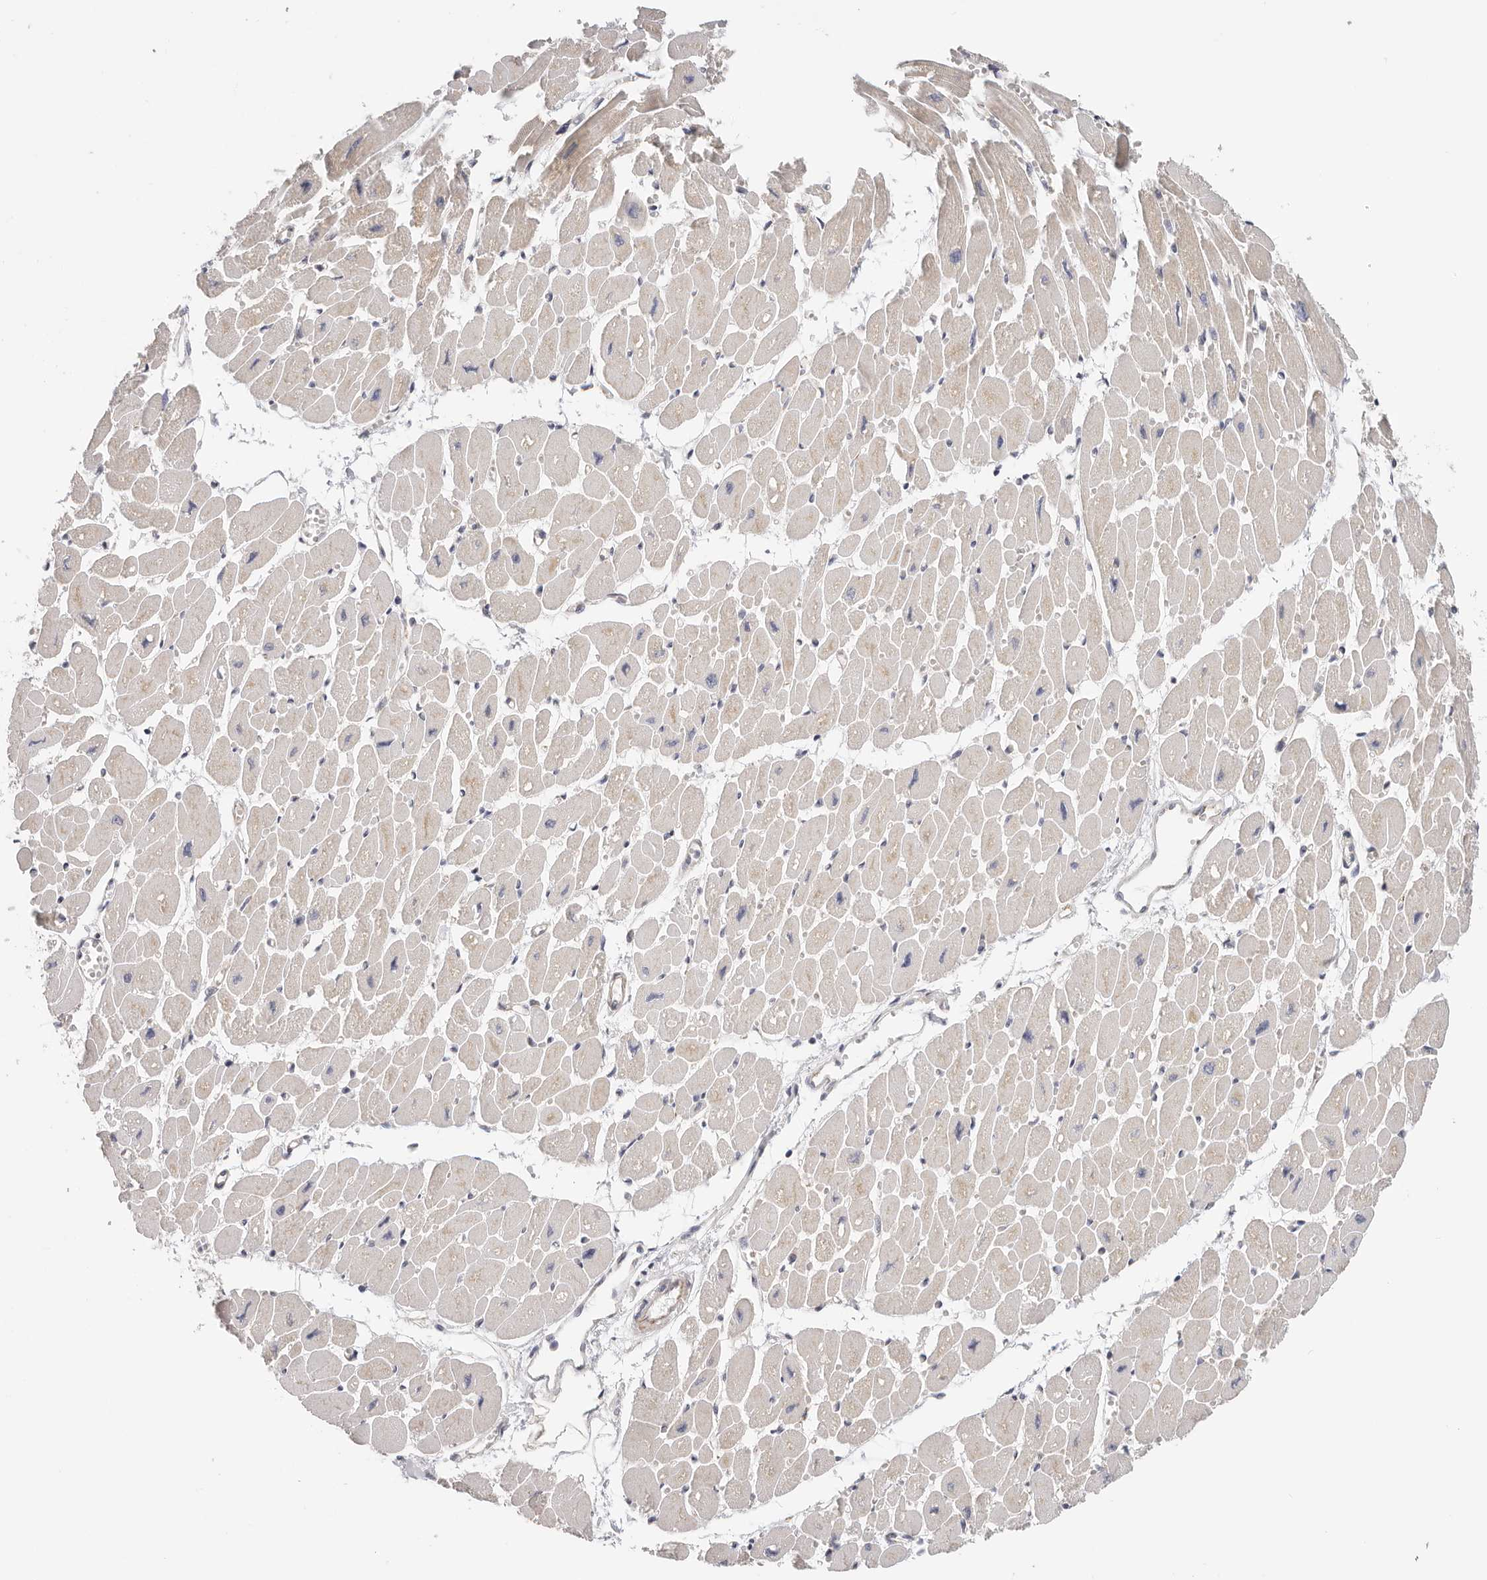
{"staining": {"intensity": "weak", "quantity": ">75%", "location": "cytoplasmic/membranous"}, "tissue": "heart muscle", "cell_type": "Cardiomyocytes", "image_type": "normal", "snomed": [{"axis": "morphology", "description": "Normal tissue, NOS"}, {"axis": "topography", "description": "Heart"}], "caption": "Immunohistochemistry of normal heart muscle displays low levels of weak cytoplasmic/membranous staining in about >75% of cardiomyocytes. Using DAB (3,3'-diaminobenzidine) (brown) and hematoxylin (blue) stains, captured at high magnification using brightfield microscopy.", "gene": "AFDN", "patient": {"sex": "female", "age": 54}}